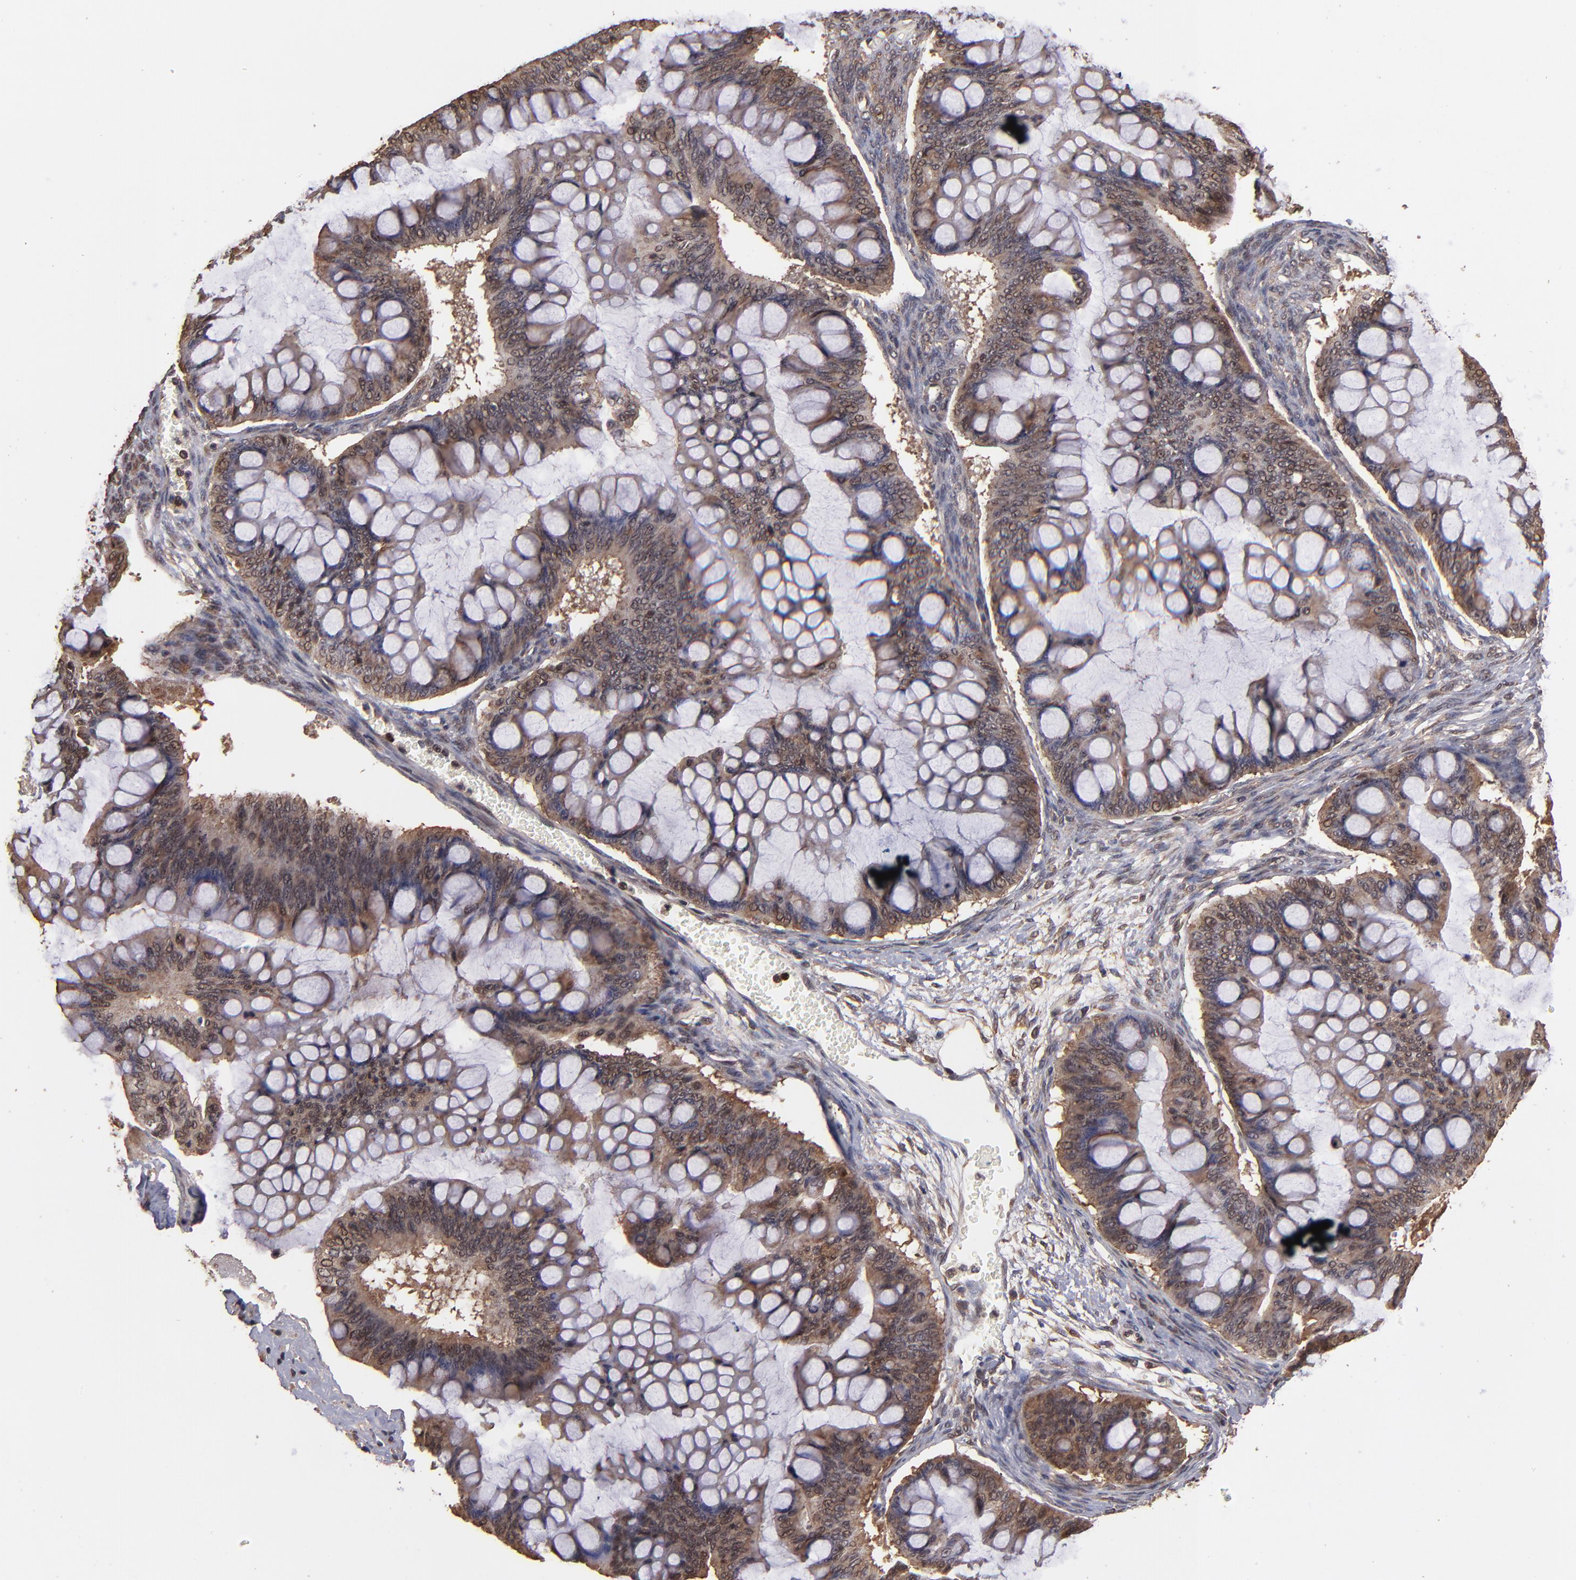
{"staining": {"intensity": "moderate", "quantity": ">75%", "location": "cytoplasmic/membranous"}, "tissue": "ovarian cancer", "cell_type": "Tumor cells", "image_type": "cancer", "snomed": [{"axis": "morphology", "description": "Cystadenocarcinoma, mucinous, NOS"}, {"axis": "topography", "description": "Ovary"}], "caption": "Immunohistochemistry histopathology image of neoplastic tissue: human mucinous cystadenocarcinoma (ovarian) stained using immunohistochemistry (IHC) reveals medium levels of moderate protein expression localized specifically in the cytoplasmic/membranous of tumor cells, appearing as a cytoplasmic/membranous brown color.", "gene": "NFE2L2", "patient": {"sex": "female", "age": 73}}